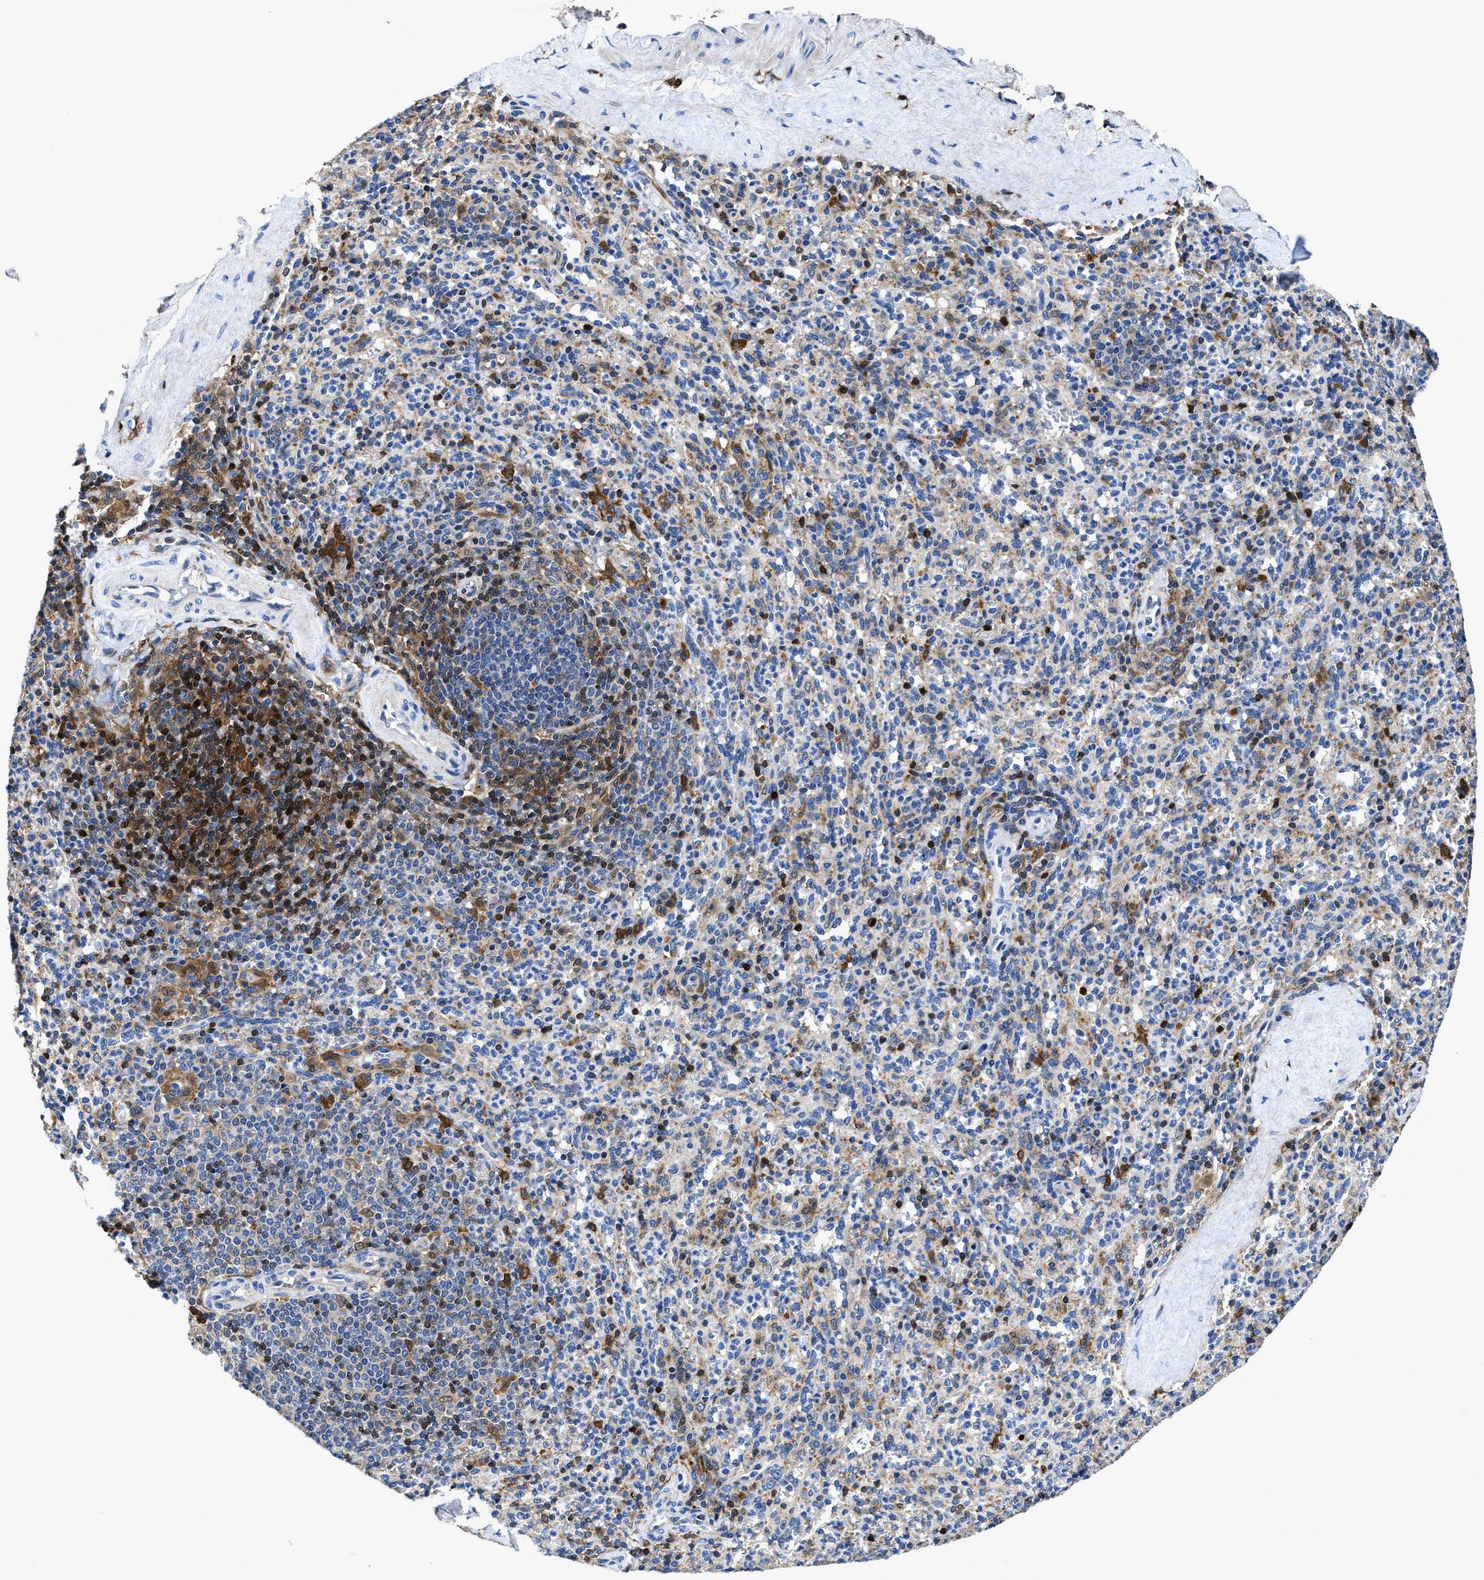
{"staining": {"intensity": "moderate", "quantity": "<25%", "location": "cytoplasmic/membranous,nuclear"}, "tissue": "spleen", "cell_type": "Cells in red pulp", "image_type": "normal", "snomed": [{"axis": "morphology", "description": "Normal tissue, NOS"}, {"axis": "topography", "description": "Spleen"}], "caption": "IHC of benign spleen reveals low levels of moderate cytoplasmic/membranous,nuclear staining in approximately <25% of cells in red pulp.", "gene": "RGS10", "patient": {"sex": "male", "age": 36}}